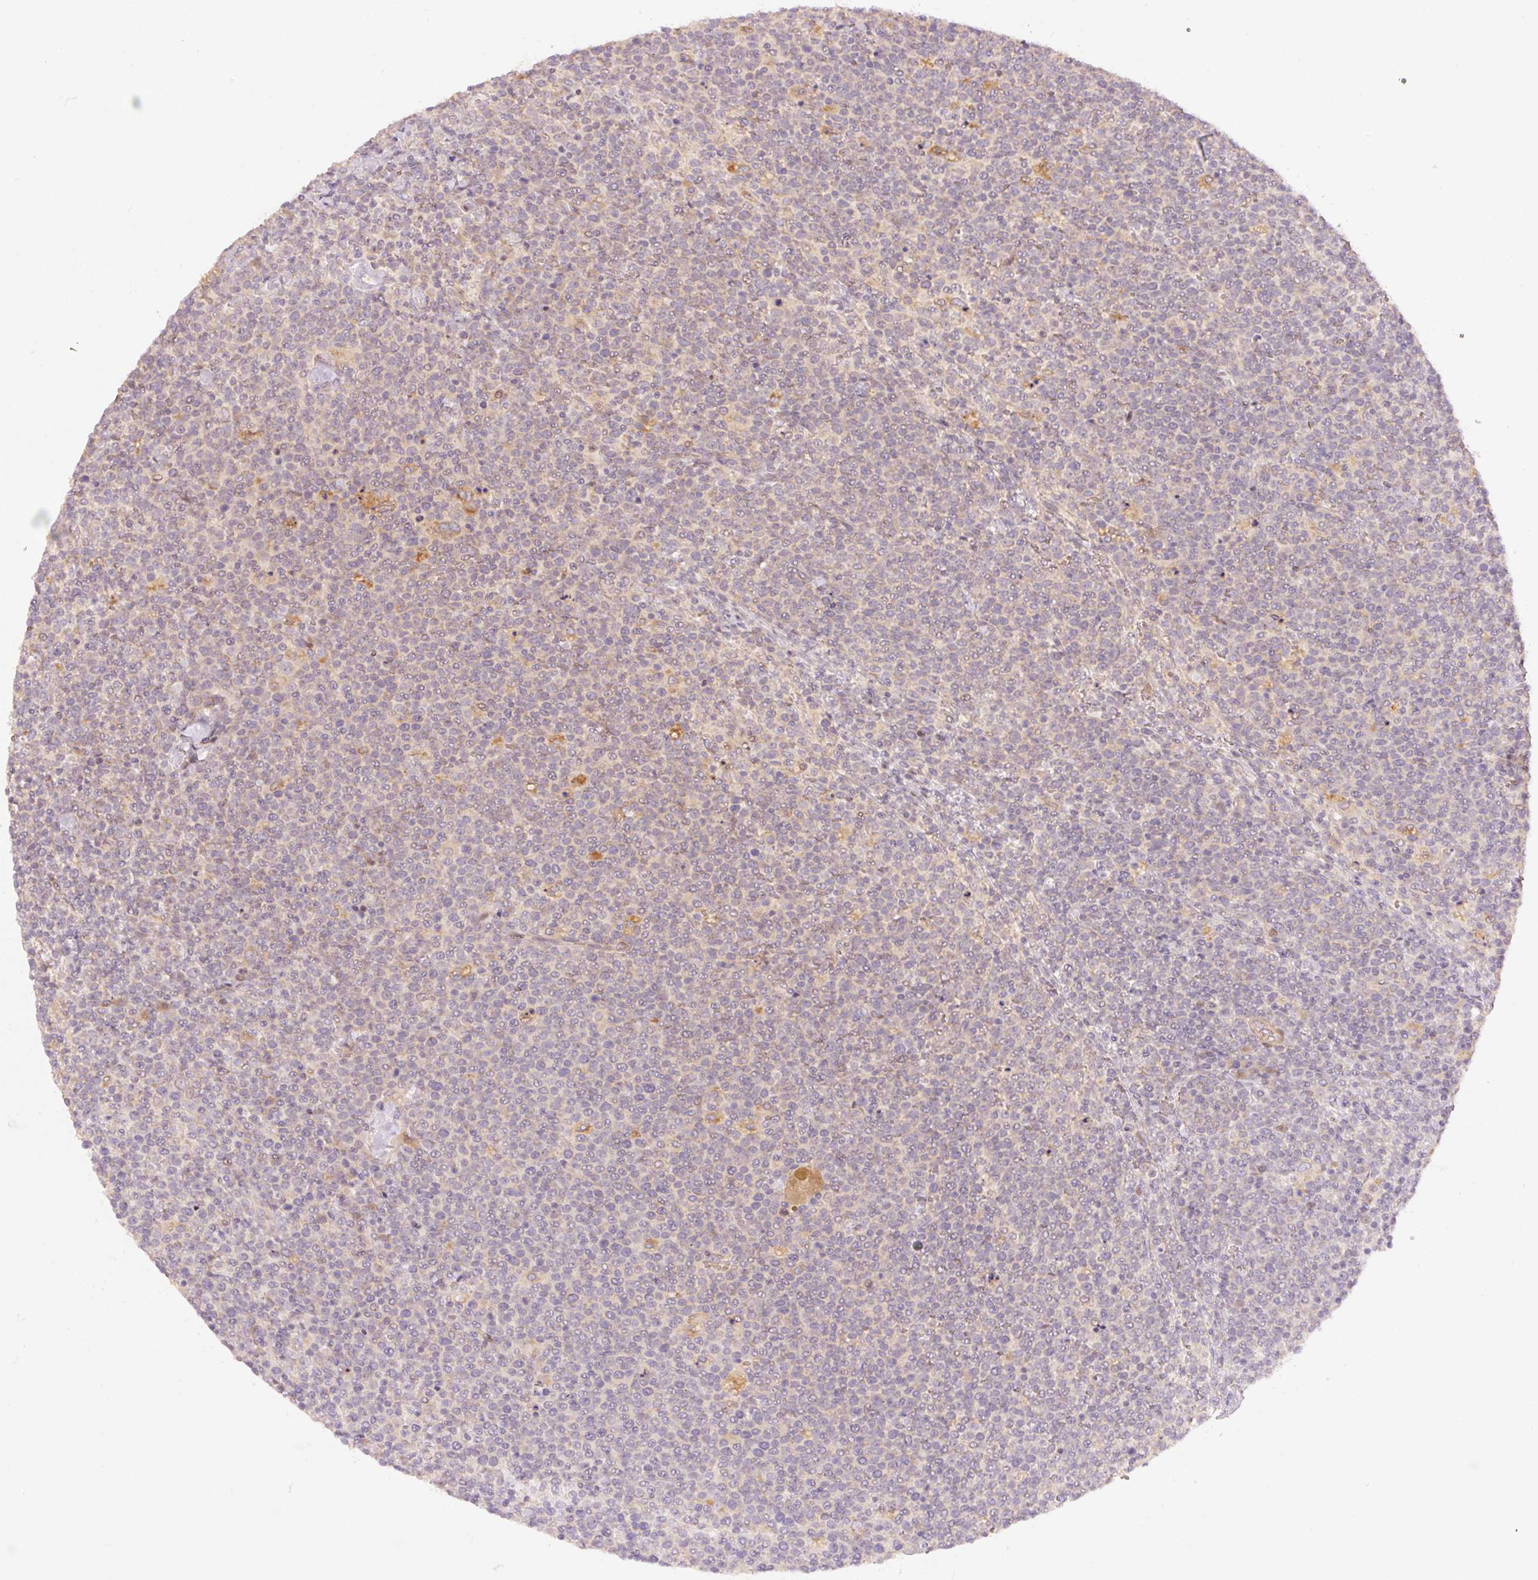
{"staining": {"intensity": "negative", "quantity": "none", "location": "none"}, "tissue": "lymphoma", "cell_type": "Tumor cells", "image_type": "cancer", "snomed": [{"axis": "morphology", "description": "Malignant lymphoma, non-Hodgkin's type, High grade"}, {"axis": "topography", "description": "Lymph node"}], "caption": "Immunohistochemical staining of human lymphoma displays no significant positivity in tumor cells.", "gene": "SLC29A3", "patient": {"sex": "male", "age": 61}}